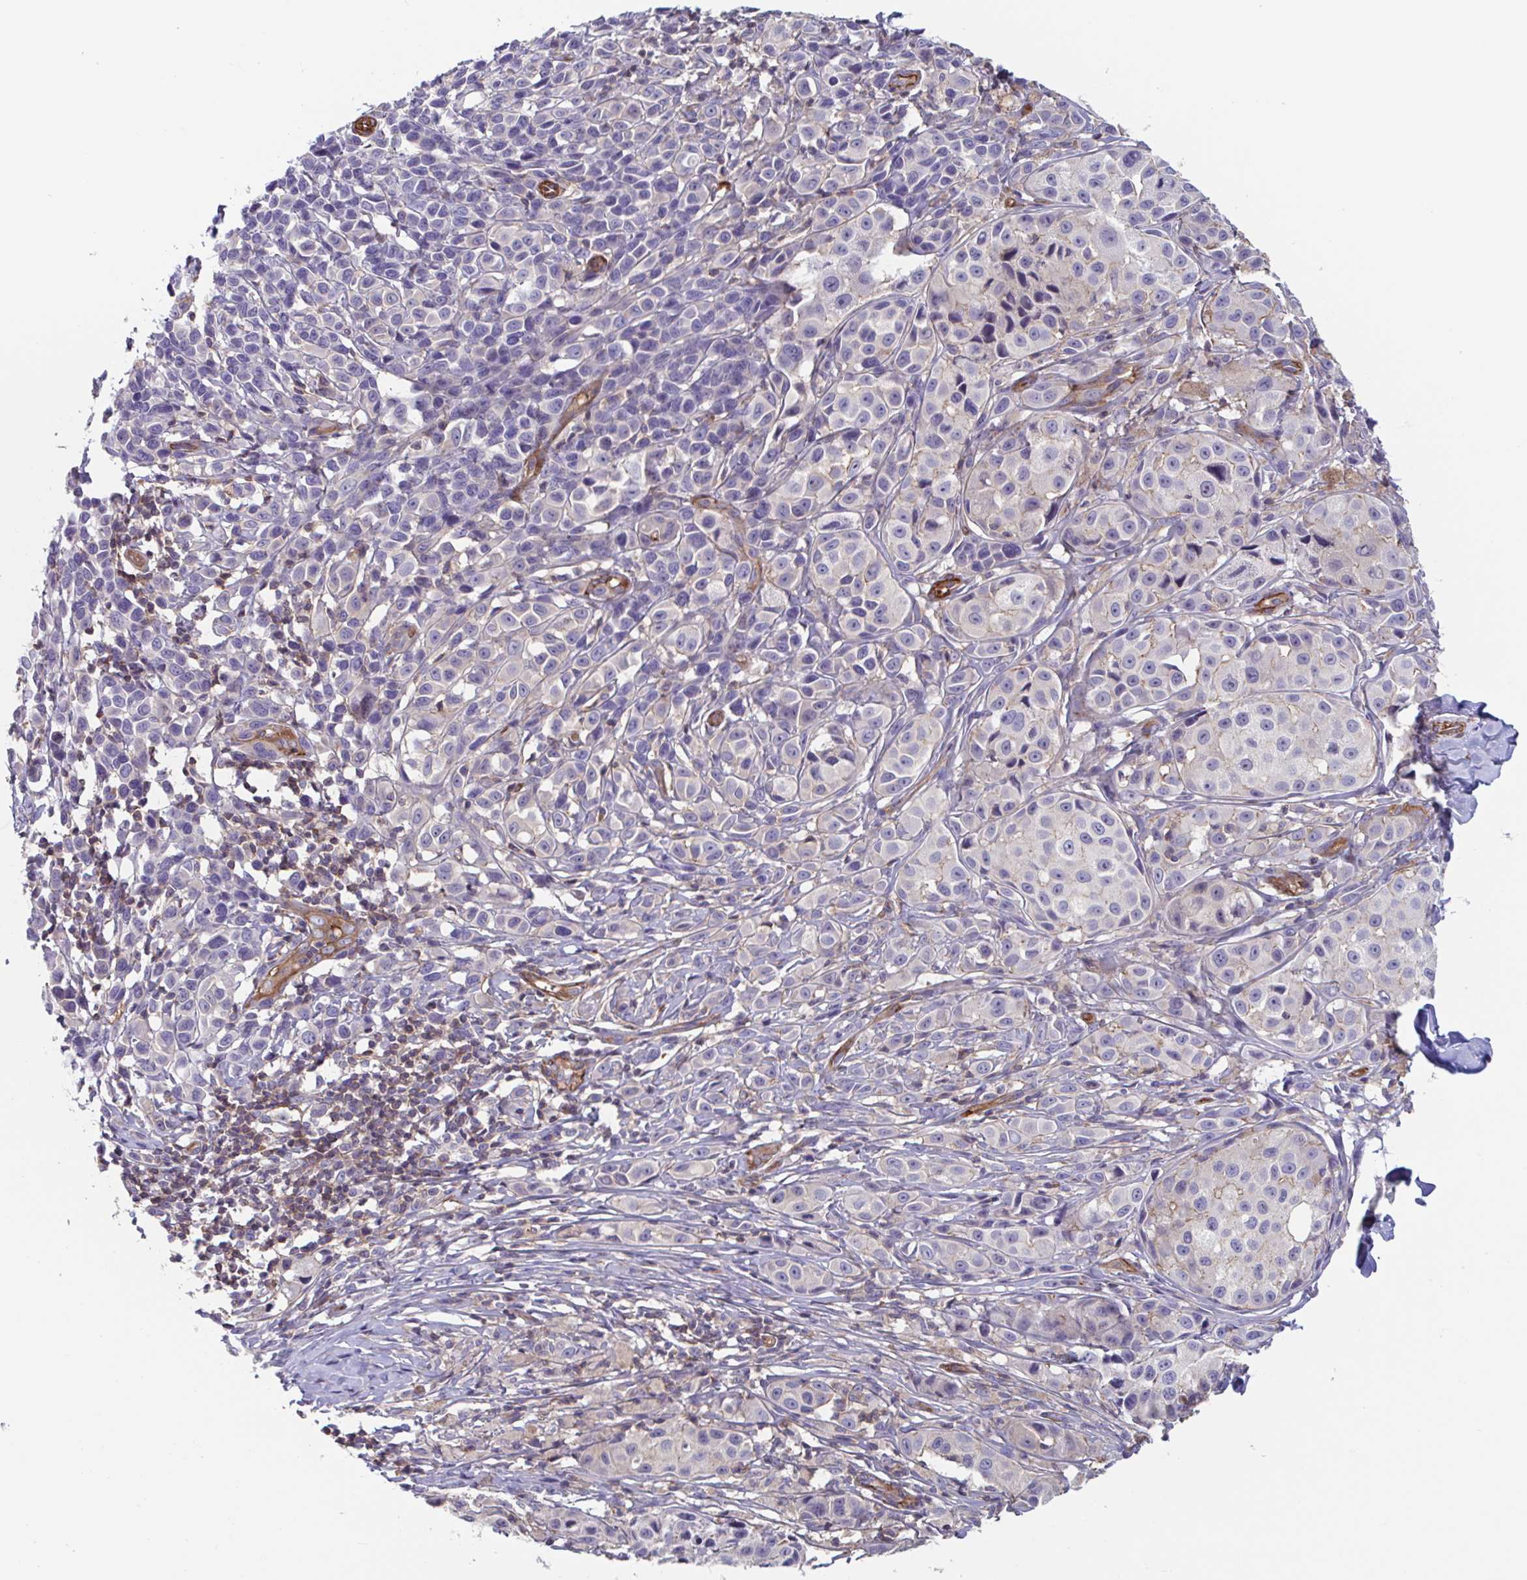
{"staining": {"intensity": "weak", "quantity": "<25%", "location": "cytoplasmic/membranous"}, "tissue": "melanoma", "cell_type": "Tumor cells", "image_type": "cancer", "snomed": [{"axis": "morphology", "description": "Malignant melanoma, NOS"}, {"axis": "topography", "description": "Skin"}], "caption": "Malignant melanoma was stained to show a protein in brown. There is no significant staining in tumor cells. The staining is performed using DAB (3,3'-diaminobenzidine) brown chromogen with nuclei counter-stained in using hematoxylin.", "gene": "SHISA7", "patient": {"sex": "male", "age": 39}}